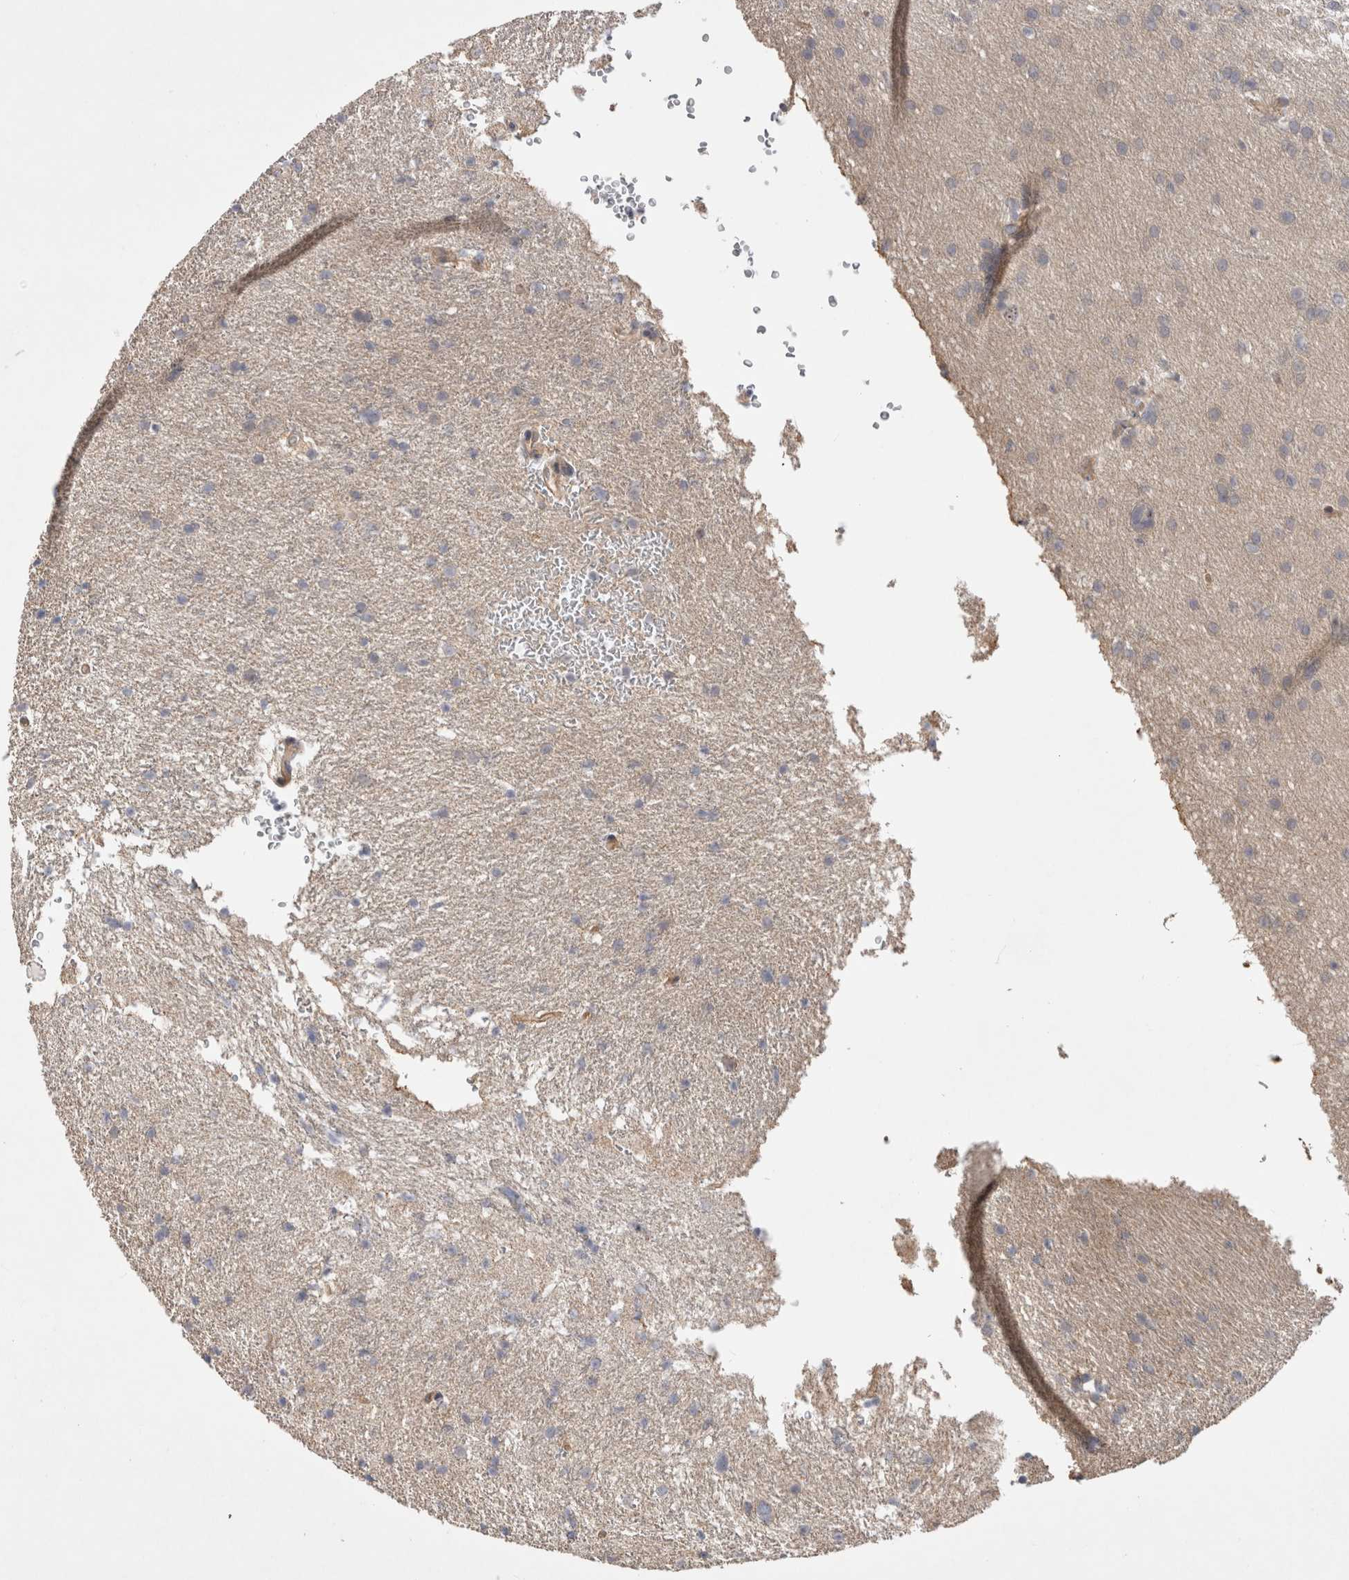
{"staining": {"intensity": "weak", "quantity": "<25%", "location": "cytoplasmic/membranous"}, "tissue": "glioma", "cell_type": "Tumor cells", "image_type": "cancer", "snomed": [{"axis": "morphology", "description": "Glioma, malignant, Low grade"}, {"axis": "topography", "description": "Brain"}], "caption": "Tumor cells are negative for brown protein staining in glioma.", "gene": "CERS3", "patient": {"sex": "female", "age": 37}}